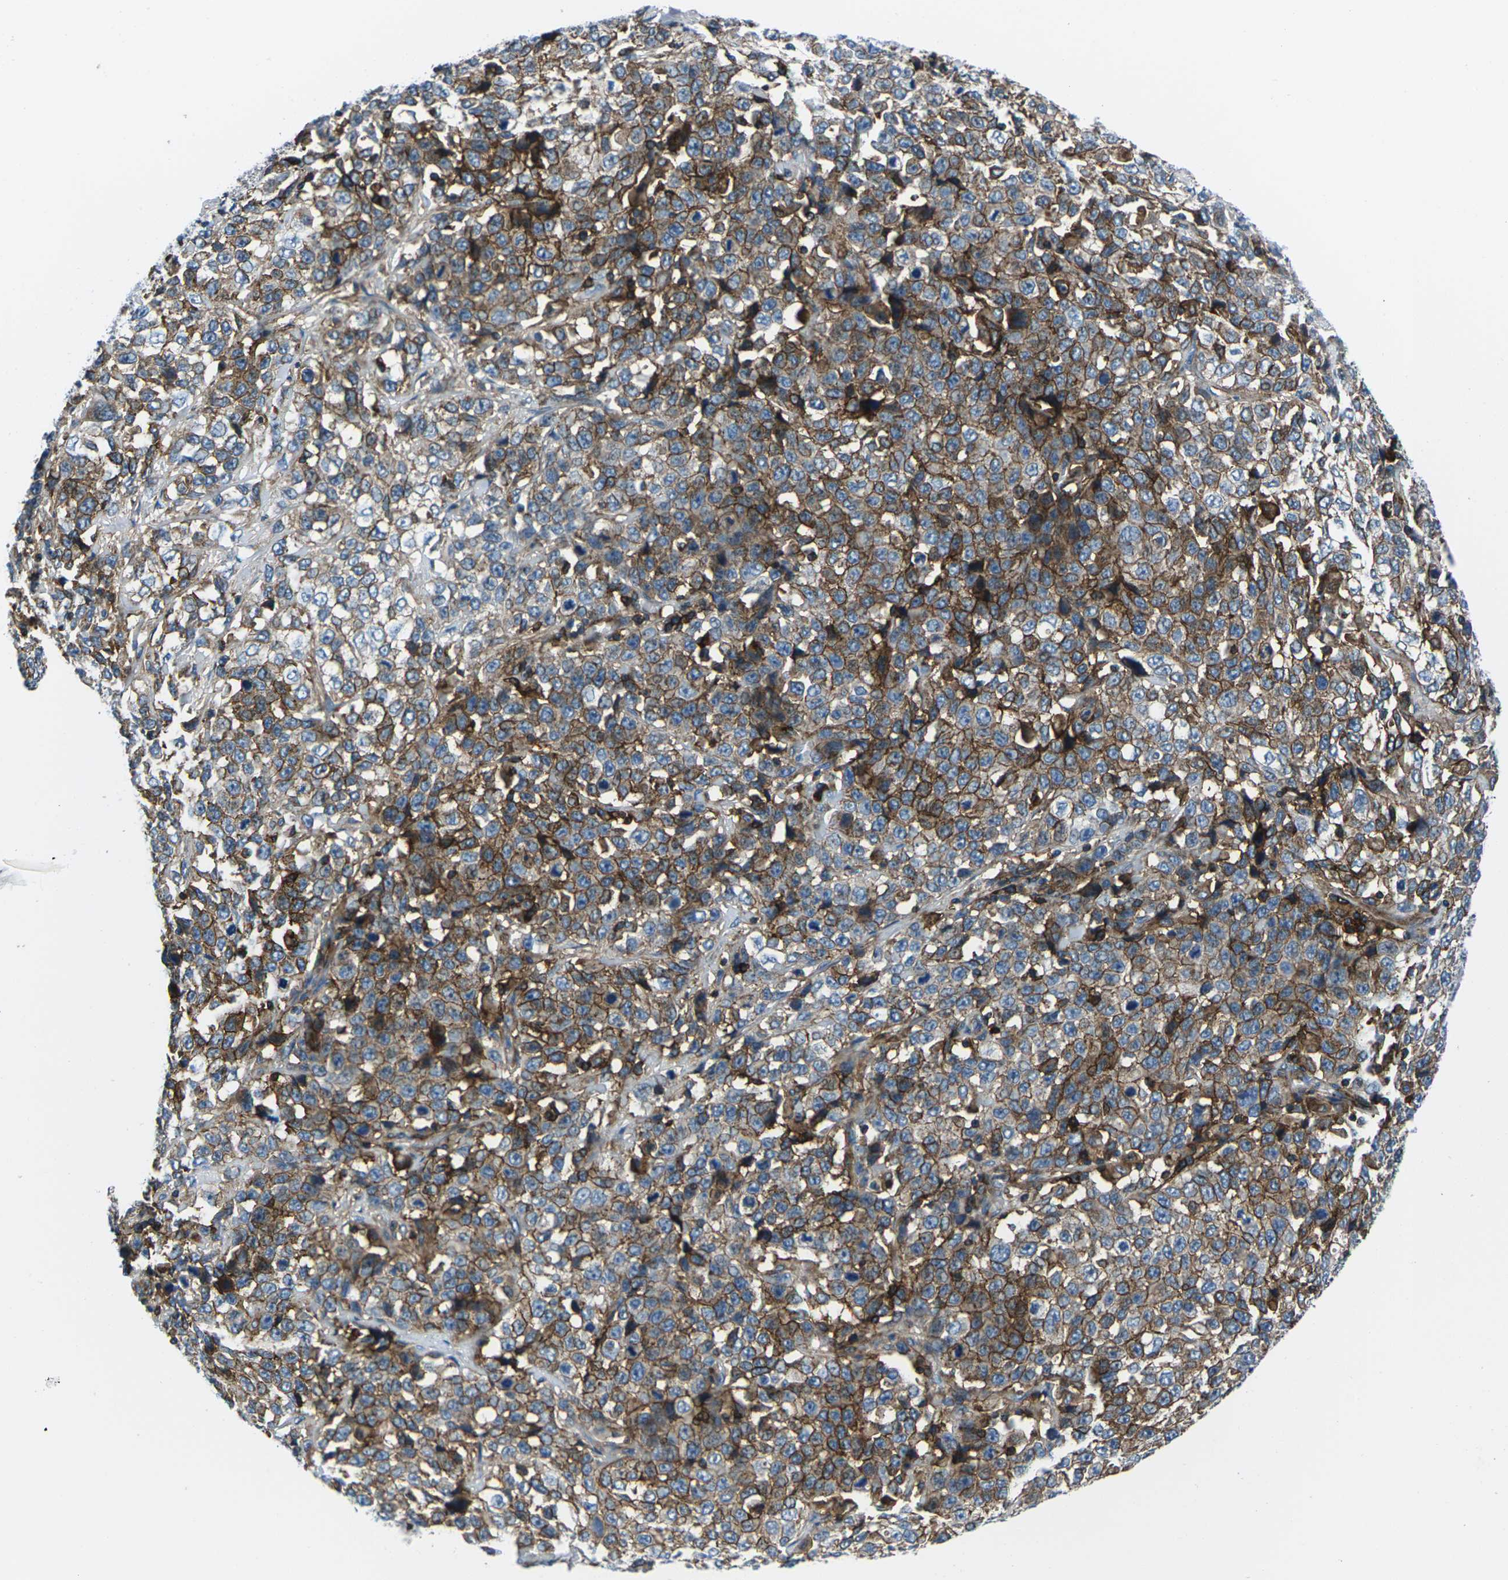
{"staining": {"intensity": "strong", "quantity": "25%-75%", "location": "cytoplasmic/membranous"}, "tissue": "stomach cancer", "cell_type": "Tumor cells", "image_type": "cancer", "snomed": [{"axis": "morphology", "description": "Normal tissue, NOS"}, {"axis": "morphology", "description": "Adenocarcinoma, NOS"}, {"axis": "topography", "description": "Stomach"}], "caption": "Stomach adenocarcinoma was stained to show a protein in brown. There is high levels of strong cytoplasmic/membranous expression in about 25%-75% of tumor cells.", "gene": "SOCS4", "patient": {"sex": "male", "age": 48}}